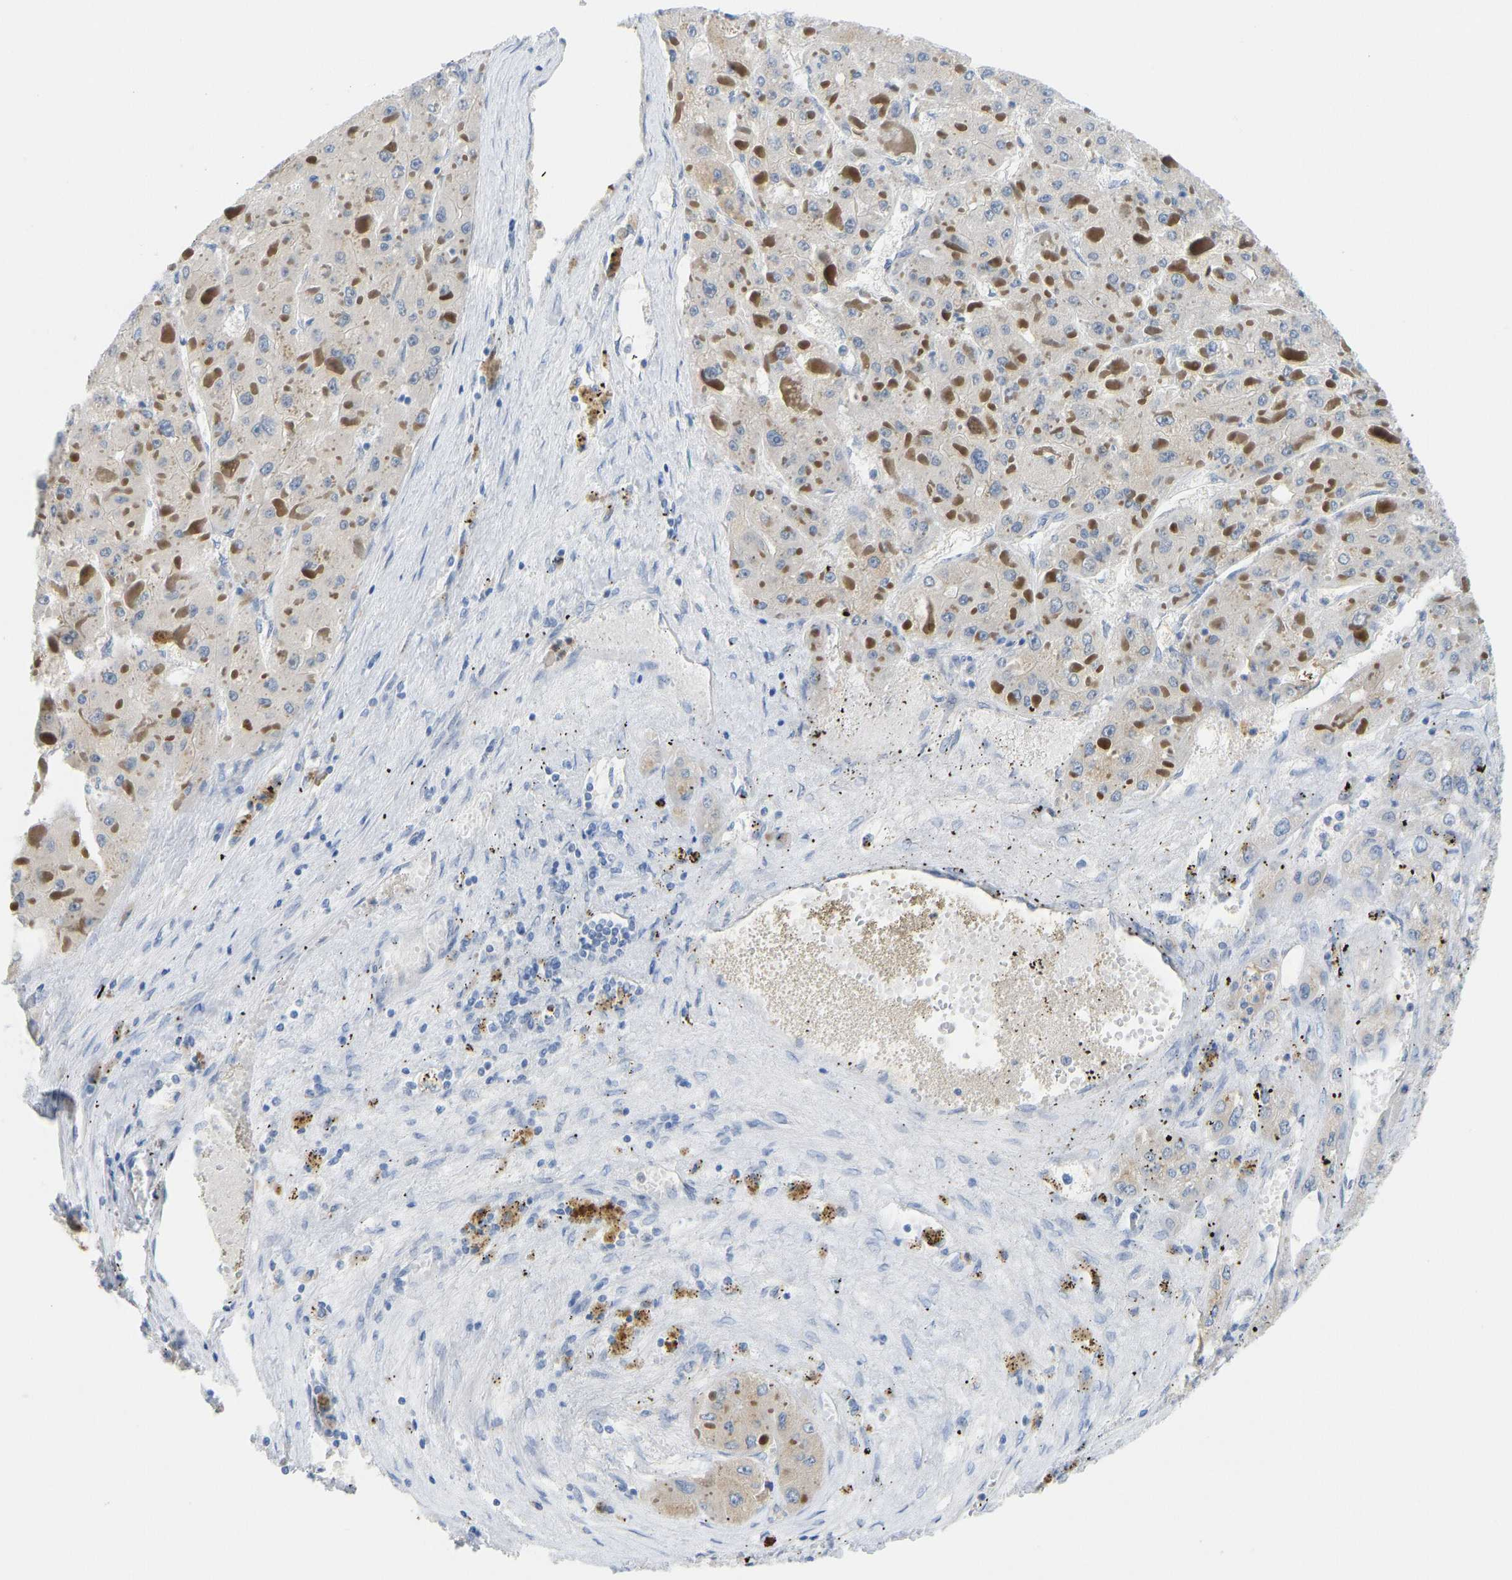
{"staining": {"intensity": "negative", "quantity": "none", "location": "none"}, "tissue": "liver cancer", "cell_type": "Tumor cells", "image_type": "cancer", "snomed": [{"axis": "morphology", "description": "Carcinoma, Hepatocellular, NOS"}, {"axis": "topography", "description": "Liver"}], "caption": "DAB (3,3'-diaminobenzidine) immunohistochemical staining of human liver hepatocellular carcinoma shows no significant staining in tumor cells.", "gene": "TXNDC2", "patient": {"sex": "female", "age": 73}}